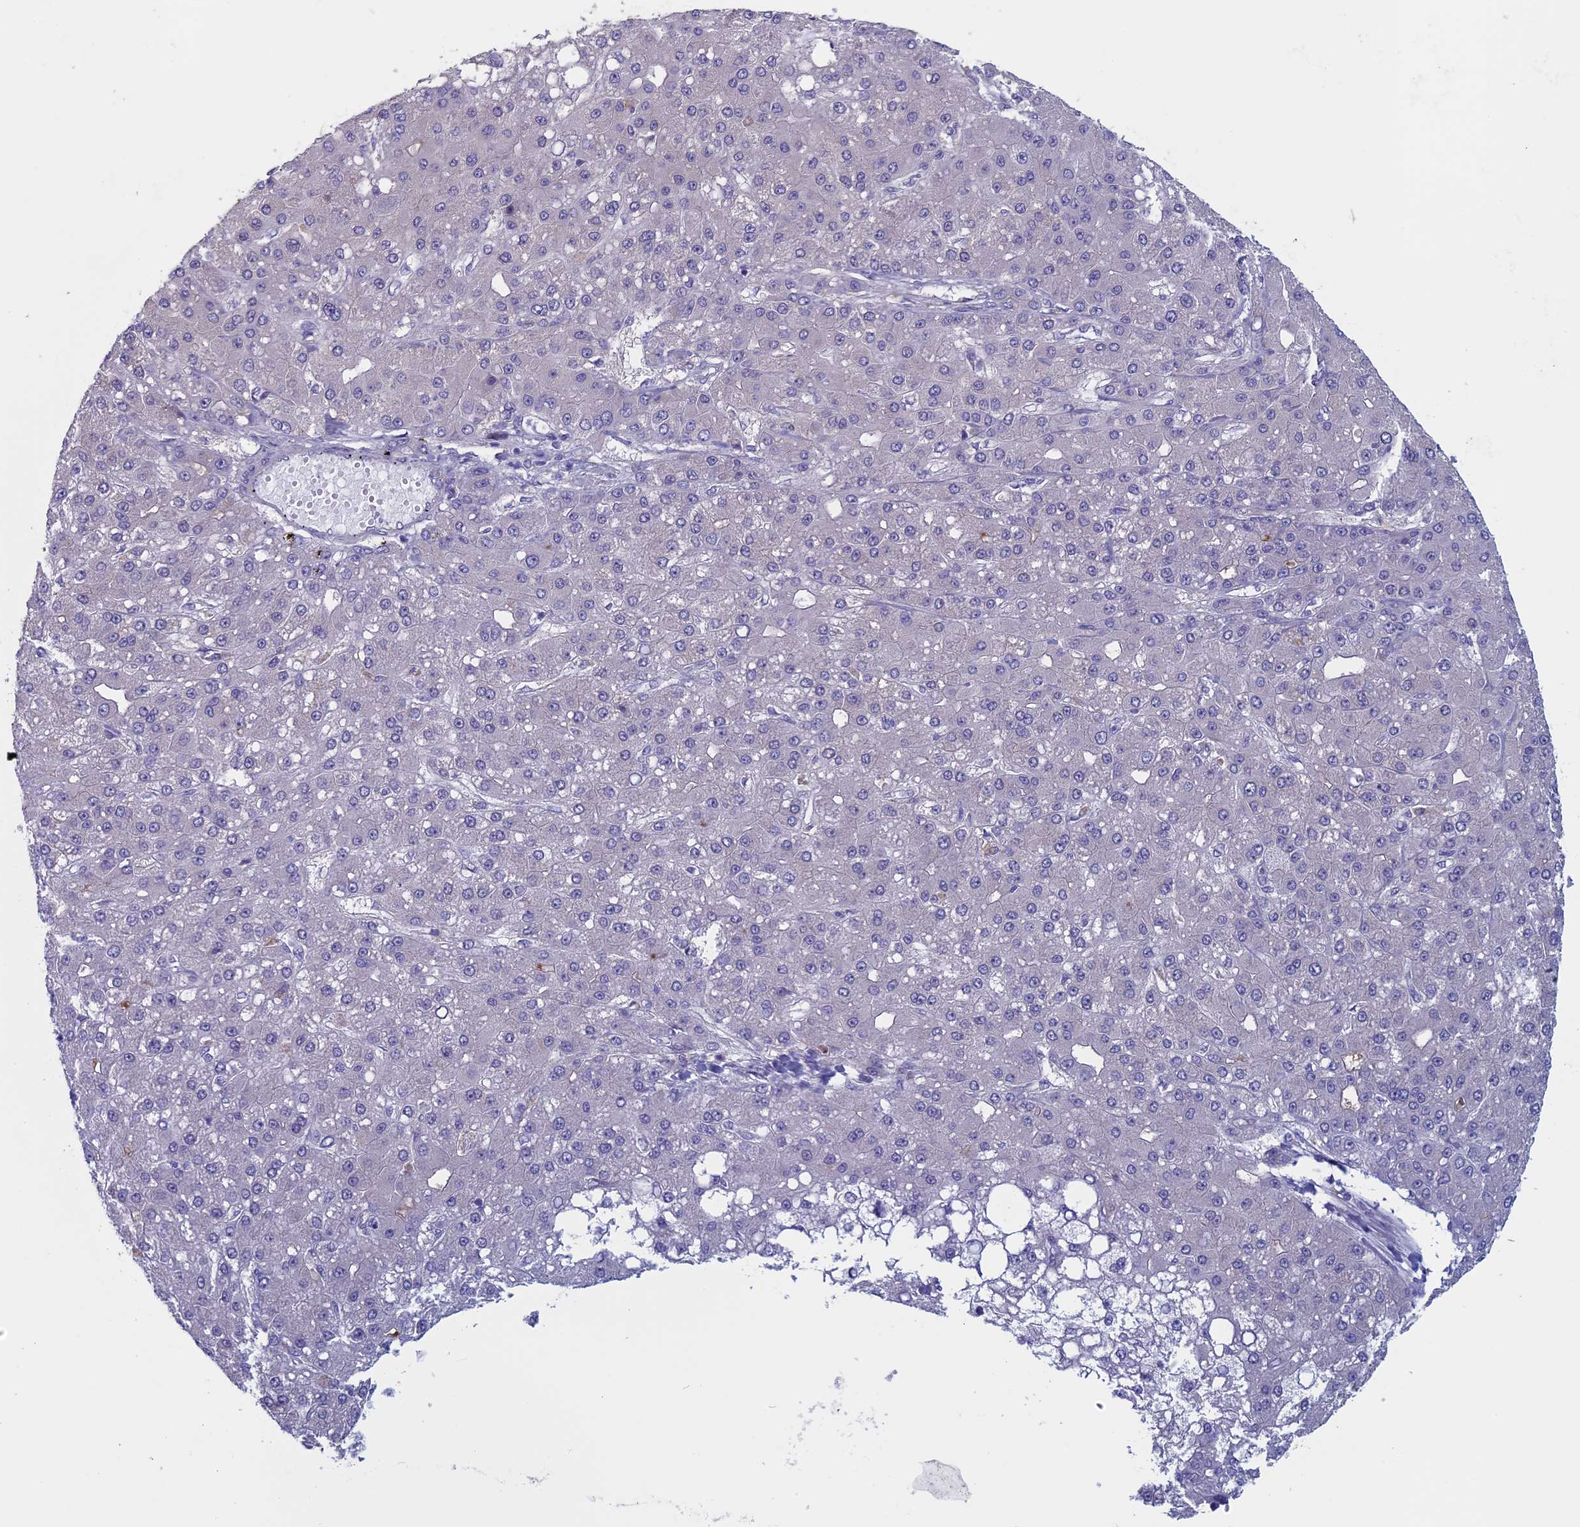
{"staining": {"intensity": "negative", "quantity": "none", "location": "none"}, "tissue": "liver cancer", "cell_type": "Tumor cells", "image_type": "cancer", "snomed": [{"axis": "morphology", "description": "Carcinoma, Hepatocellular, NOS"}, {"axis": "topography", "description": "Liver"}], "caption": "Tumor cells show no significant positivity in liver cancer.", "gene": "CNOT6L", "patient": {"sex": "male", "age": 67}}